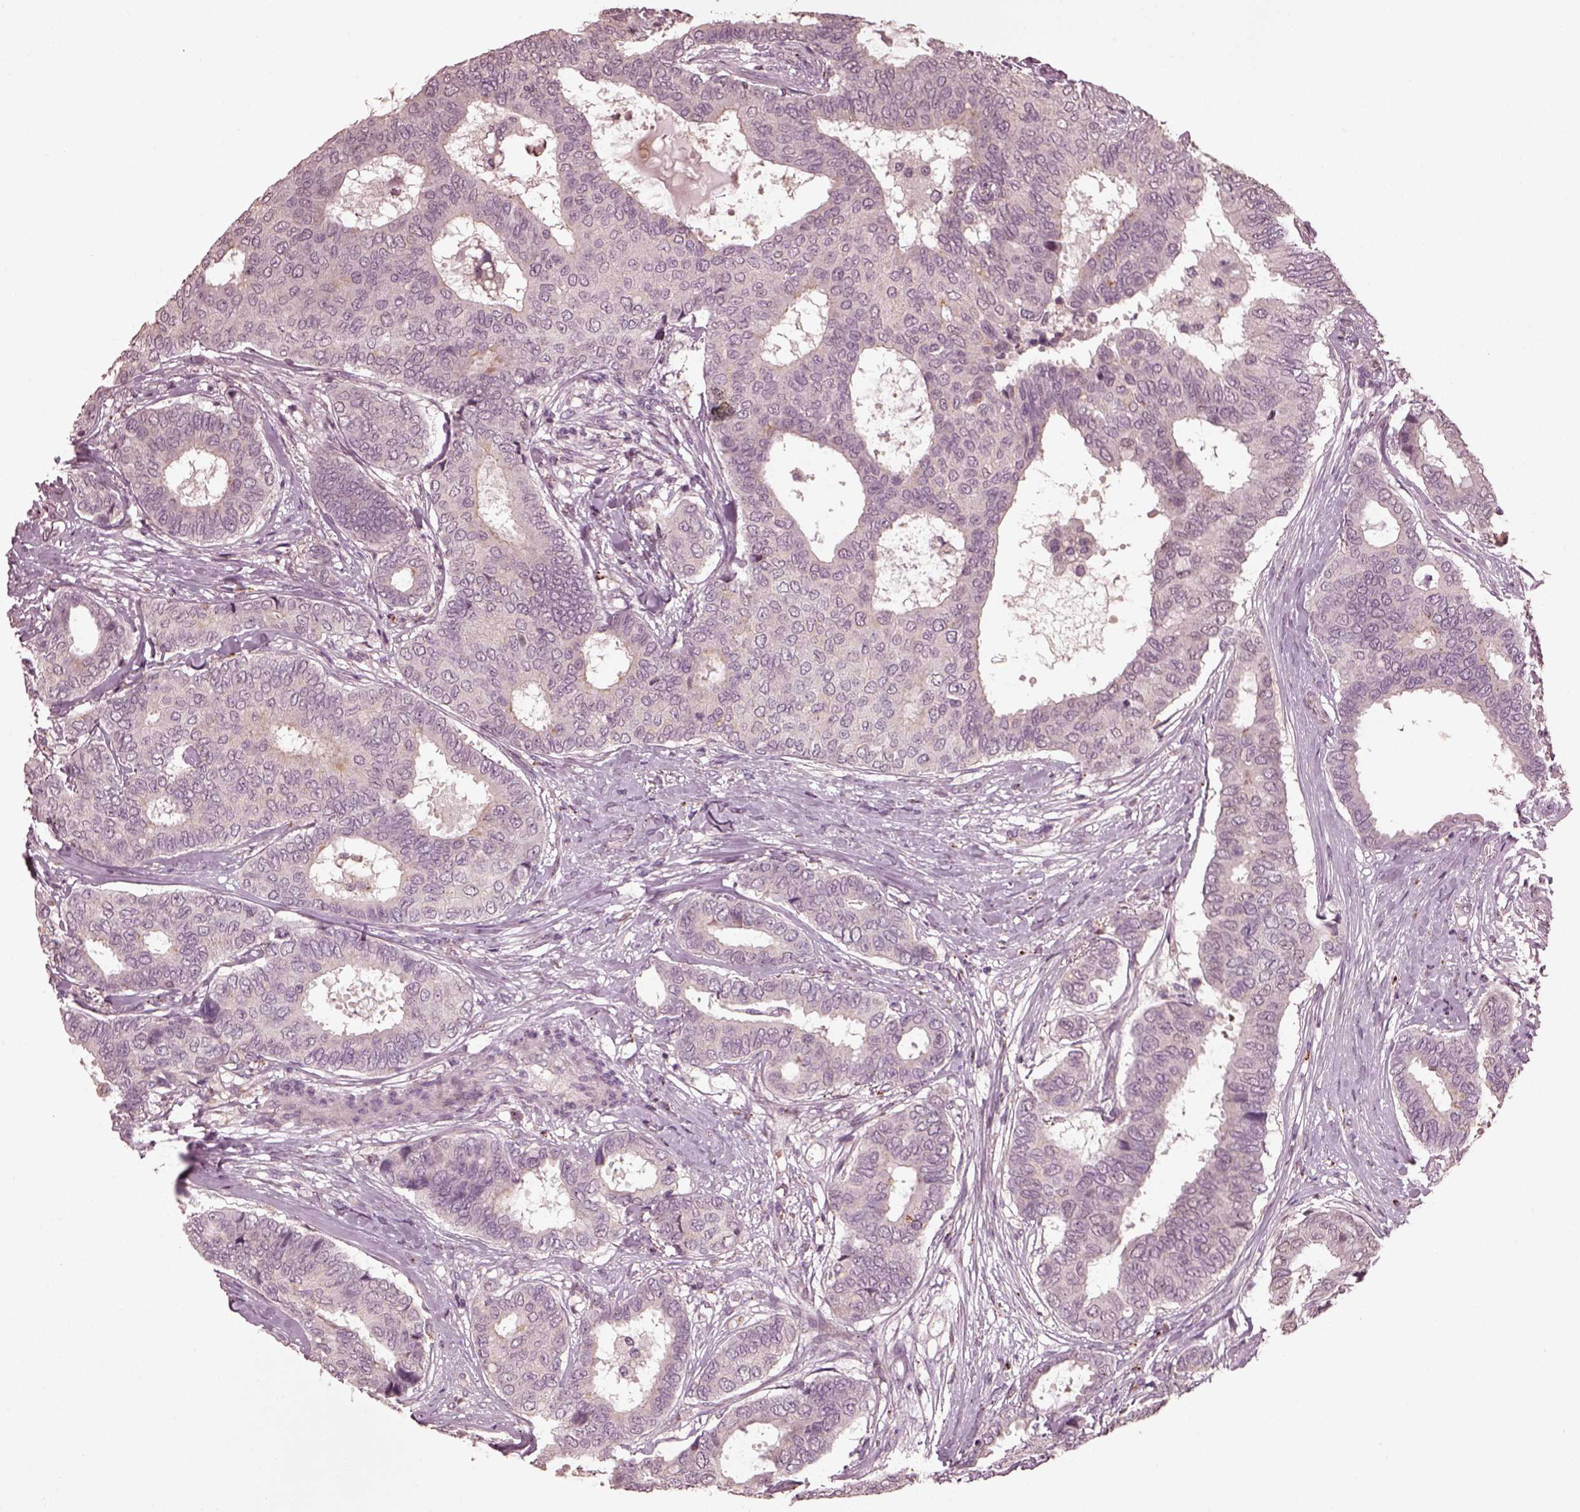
{"staining": {"intensity": "negative", "quantity": "none", "location": "none"}, "tissue": "breast cancer", "cell_type": "Tumor cells", "image_type": "cancer", "snomed": [{"axis": "morphology", "description": "Duct carcinoma"}, {"axis": "topography", "description": "Breast"}], "caption": "There is no significant positivity in tumor cells of breast infiltrating ductal carcinoma. (Immunohistochemistry, brightfield microscopy, high magnification).", "gene": "RUFY3", "patient": {"sex": "female", "age": 75}}